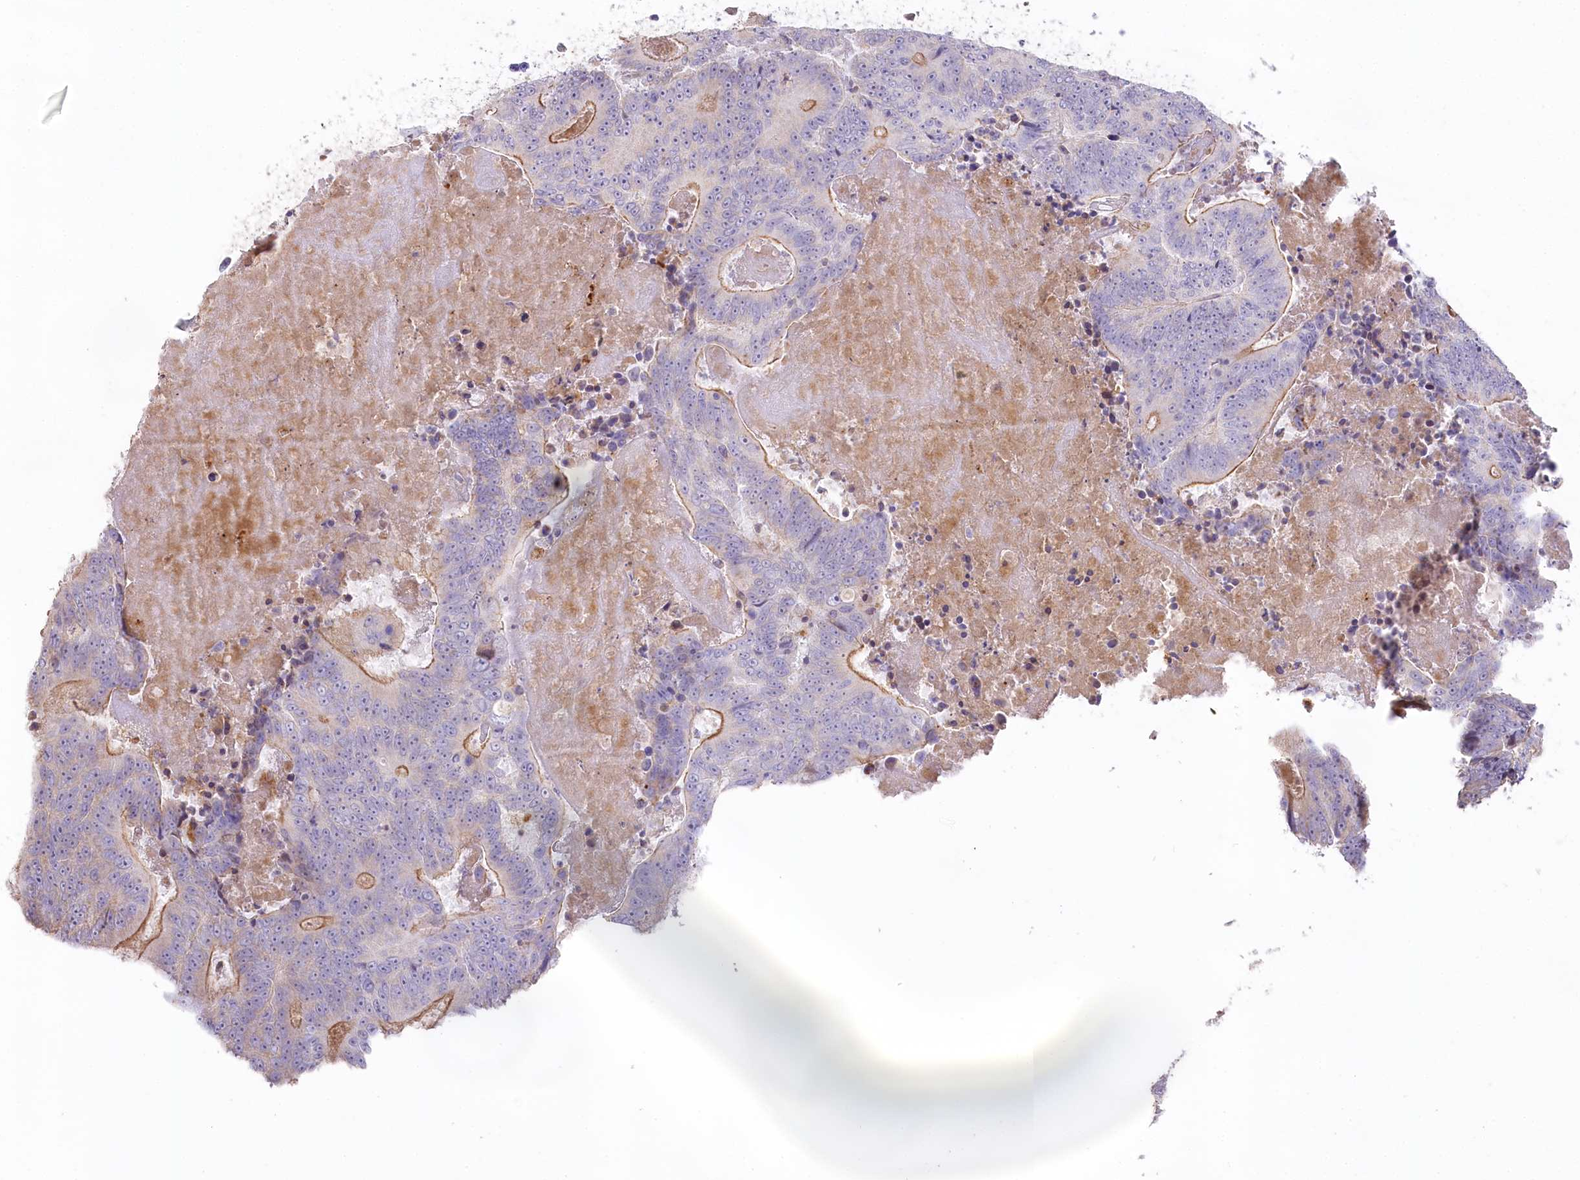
{"staining": {"intensity": "negative", "quantity": "none", "location": "none"}, "tissue": "colorectal cancer", "cell_type": "Tumor cells", "image_type": "cancer", "snomed": [{"axis": "morphology", "description": "Adenocarcinoma, NOS"}, {"axis": "topography", "description": "Colon"}], "caption": "Colorectal cancer (adenocarcinoma) was stained to show a protein in brown. There is no significant staining in tumor cells.", "gene": "SLC6A11", "patient": {"sex": "male", "age": 83}}